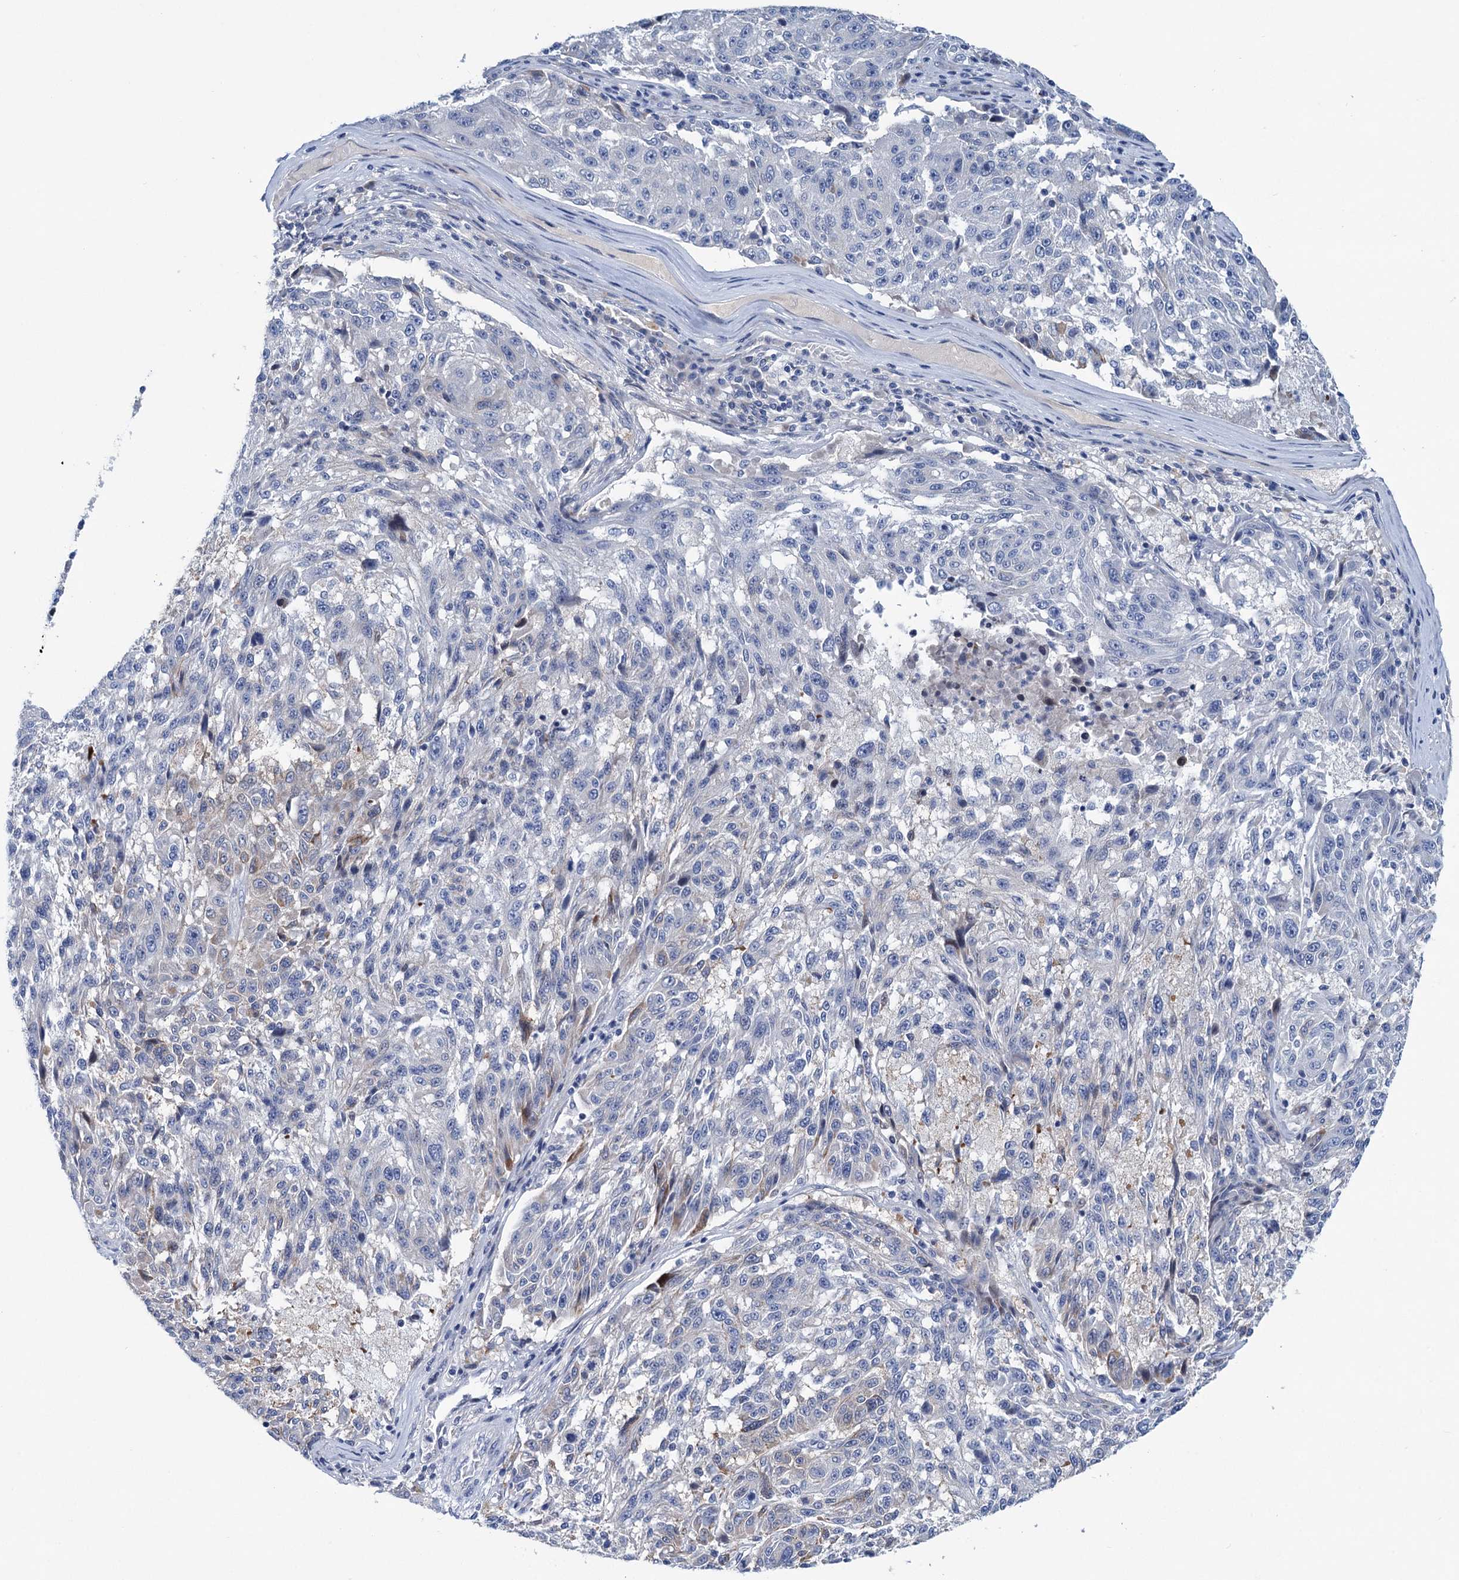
{"staining": {"intensity": "negative", "quantity": "none", "location": "none"}, "tissue": "melanoma", "cell_type": "Tumor cells", "image_type": "cancer", "snomed": [{"axis": "morphology", "description": "Malignant melanoma, NOS"}, {"axis": "topography", "description": "Skin"}], "caption": "DAB immunohistochemical staining of human melanoma demonstrates no significant positivity in tumor cells. (DAB IHC, high magnification).", "gene": "CHDH", "patient": {"sex": "male", "age": 53}}